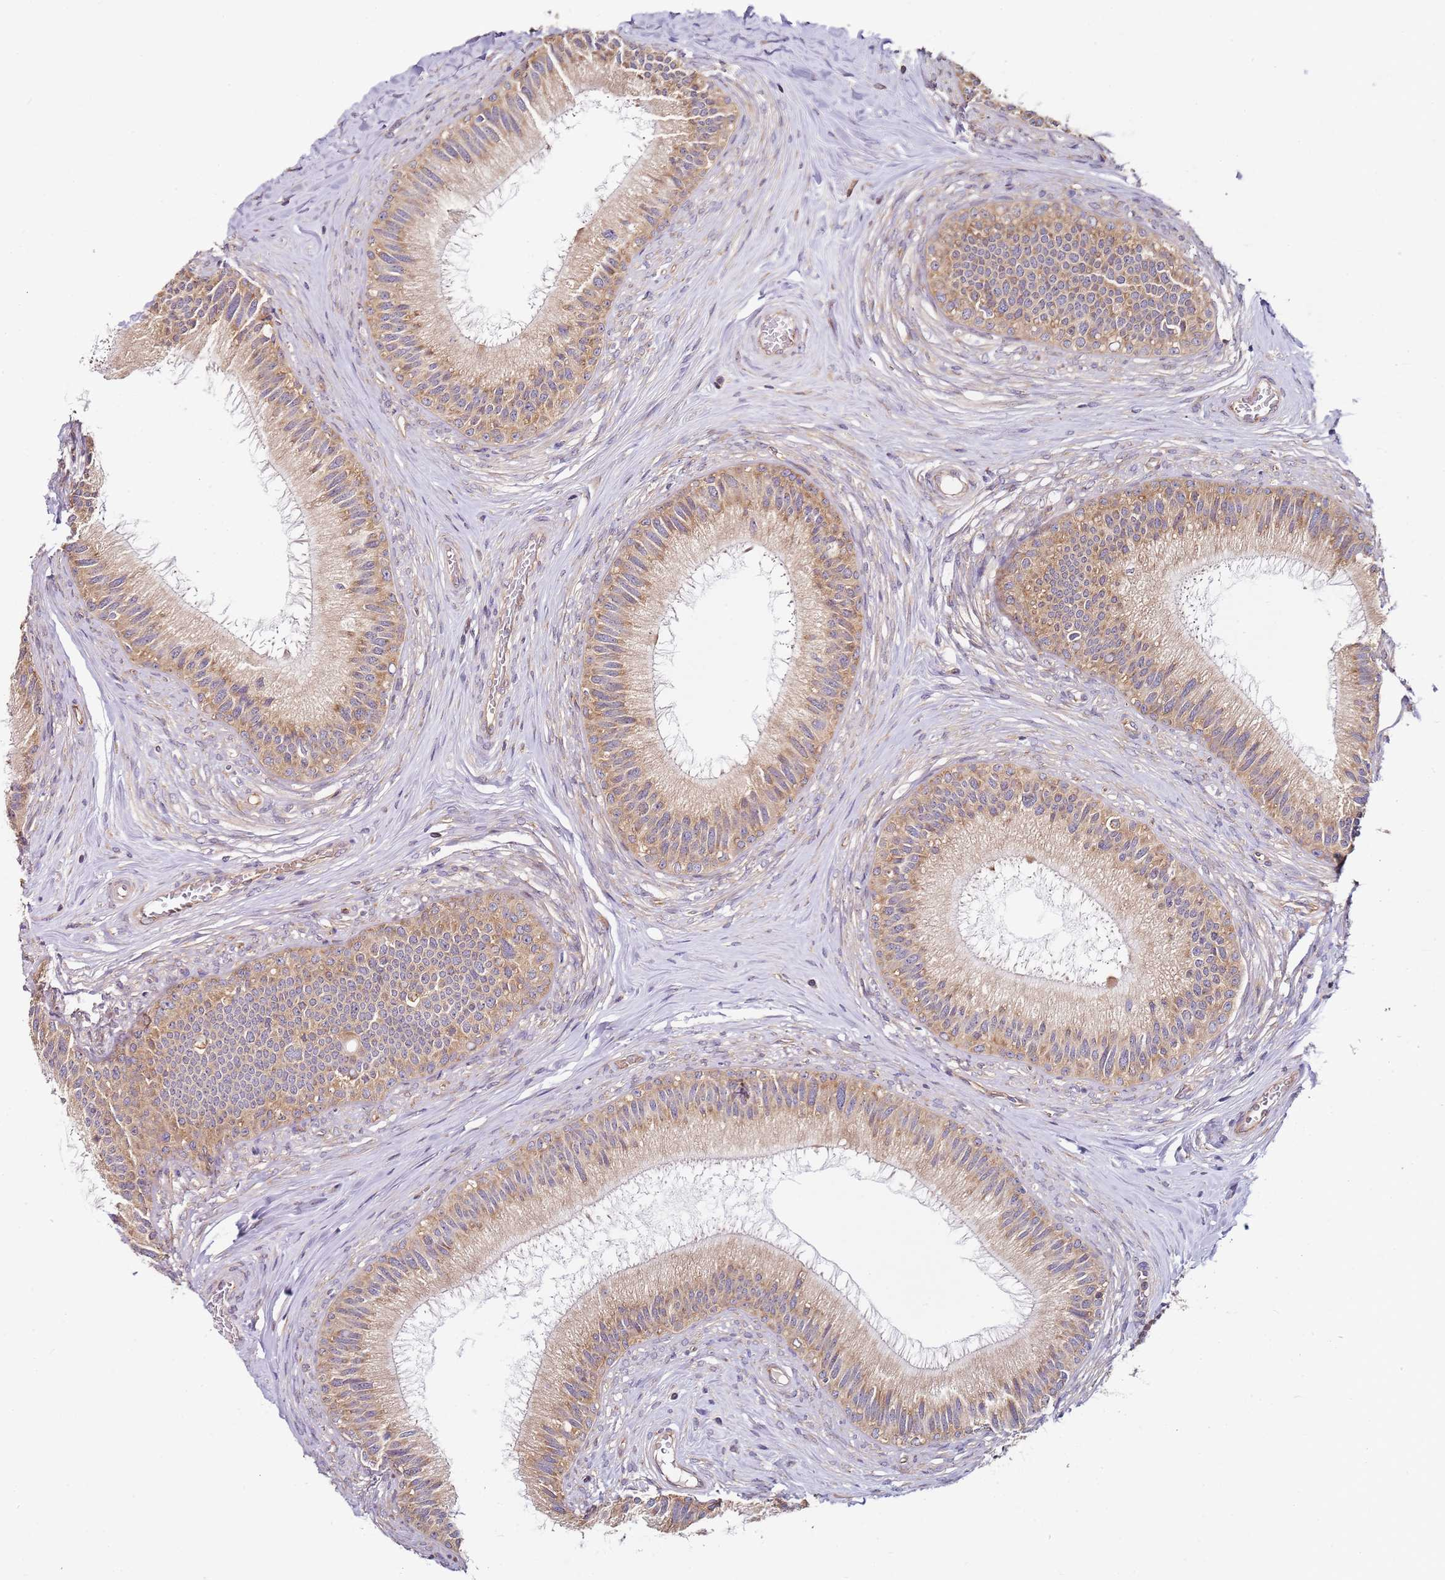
{"staining": {"intensity": "moderate", "quantity": ">75%", "location": "cytoplasmic/membranous"}, "tissue": "epididymis", "cell_type": "Glandular cells", "image_type": "normal", "snomed": [{"axis": "morphology", "description": "Normal tissue, NOS"}, {"axis": "topography", "description": "Epididymis"}], "caption": "Benign epididymis demonstrates moderate cytoplasmic/membranous expression in about >75% of glandular cells, visualized by immunohistochemistry. (IHC, brightfield microscopy, high magnification).", "gene": "RPS3A", "patient": {"sex": "male", "age": 27}}